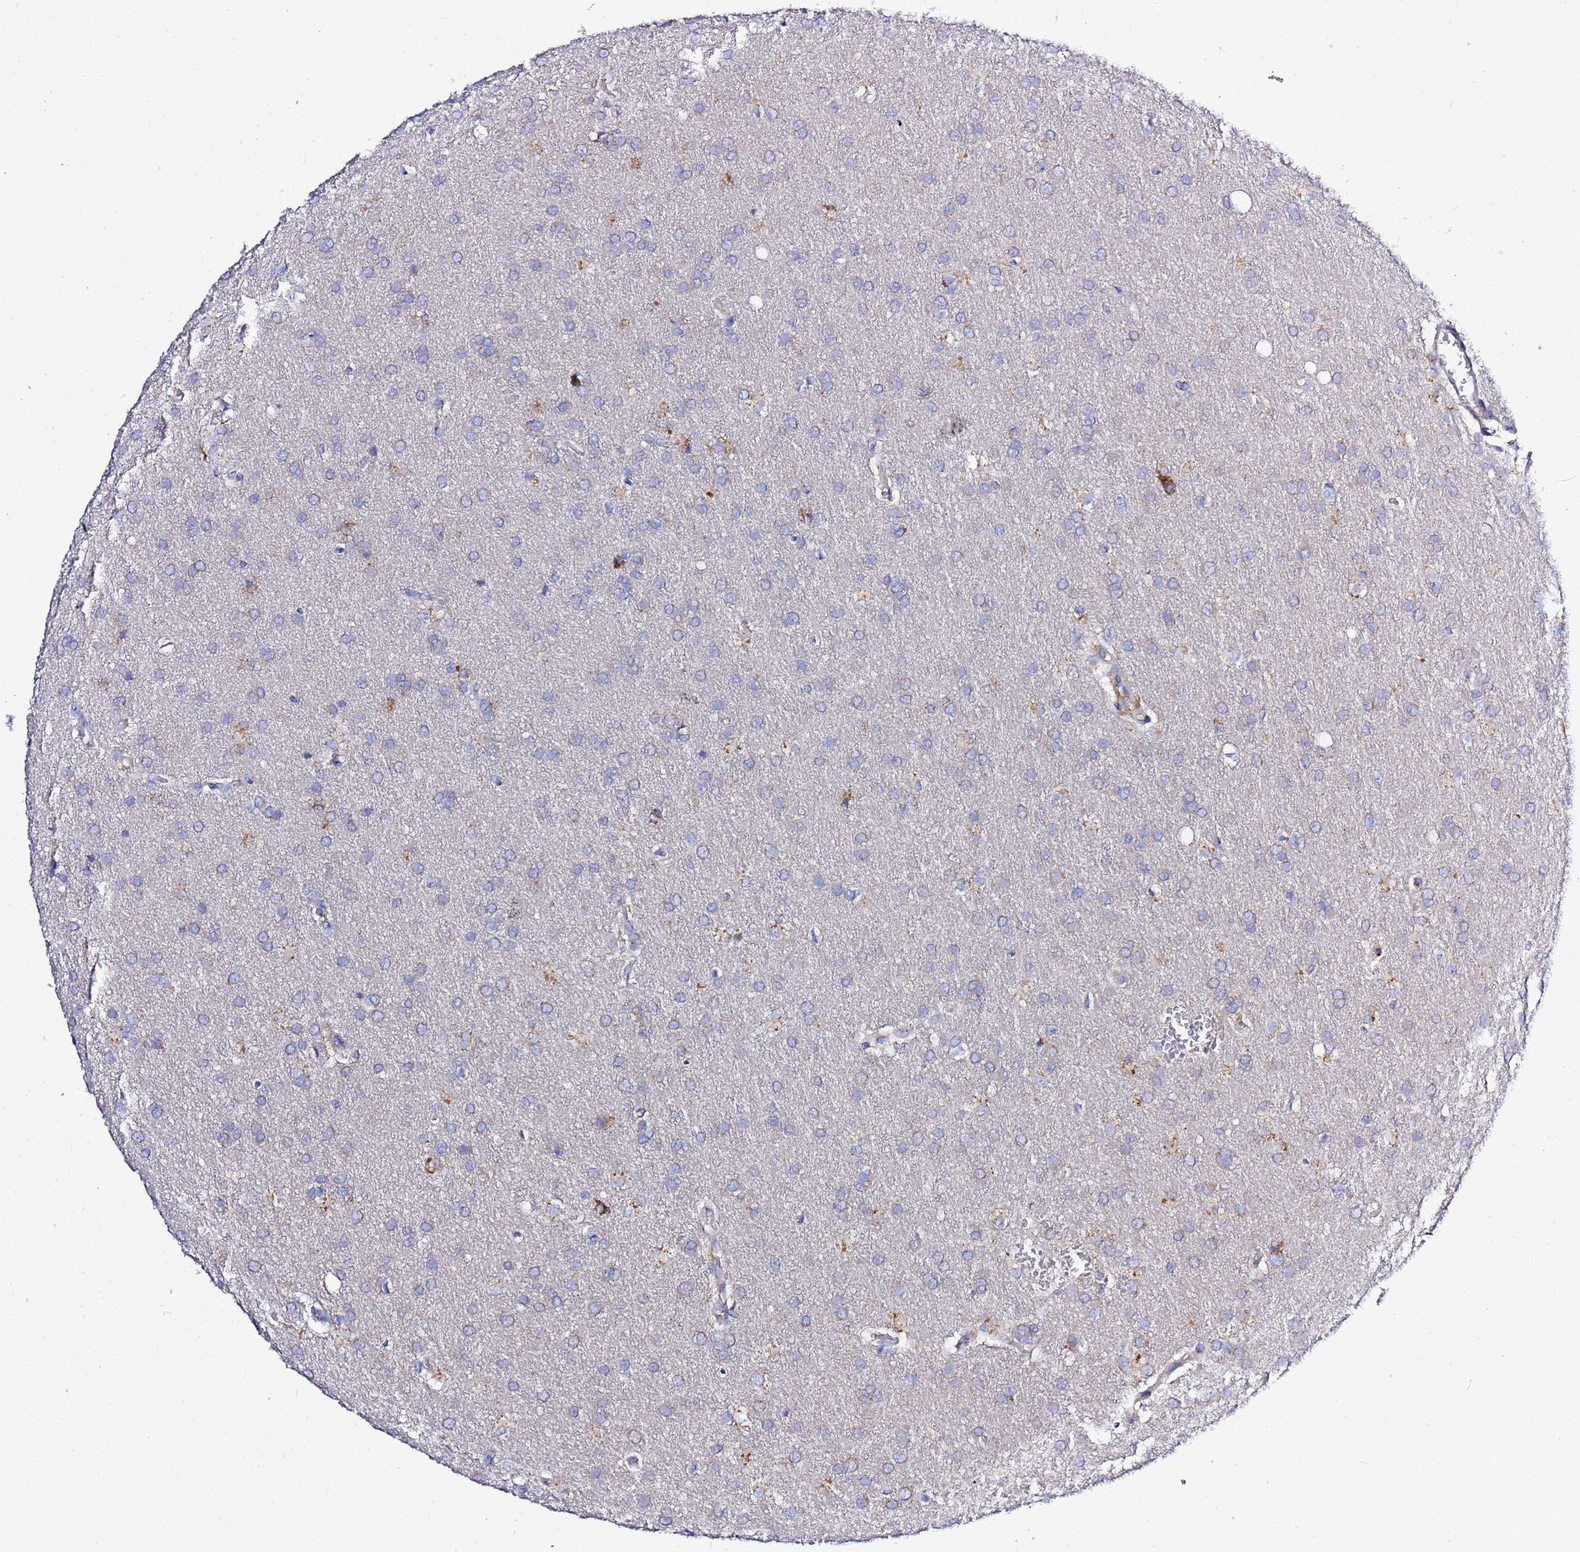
{"staining": {"intensity": "negative", "quantity": "none", "location": "none"}, "tissue": "glioma", "cell_type": "Tumor cells", "image_type": "cancer", "snomed": [{"axis": "morphology", "description": "Glioma, malignant, Low grade"}, {"axis": "topography", "description": "Brain"}], "caption": "Immunohistochemical staining of glioma reveals no significant positivity in tumor cells.", "gene": "VTI1B", "patient": {"sex": "female", "age": 32}}